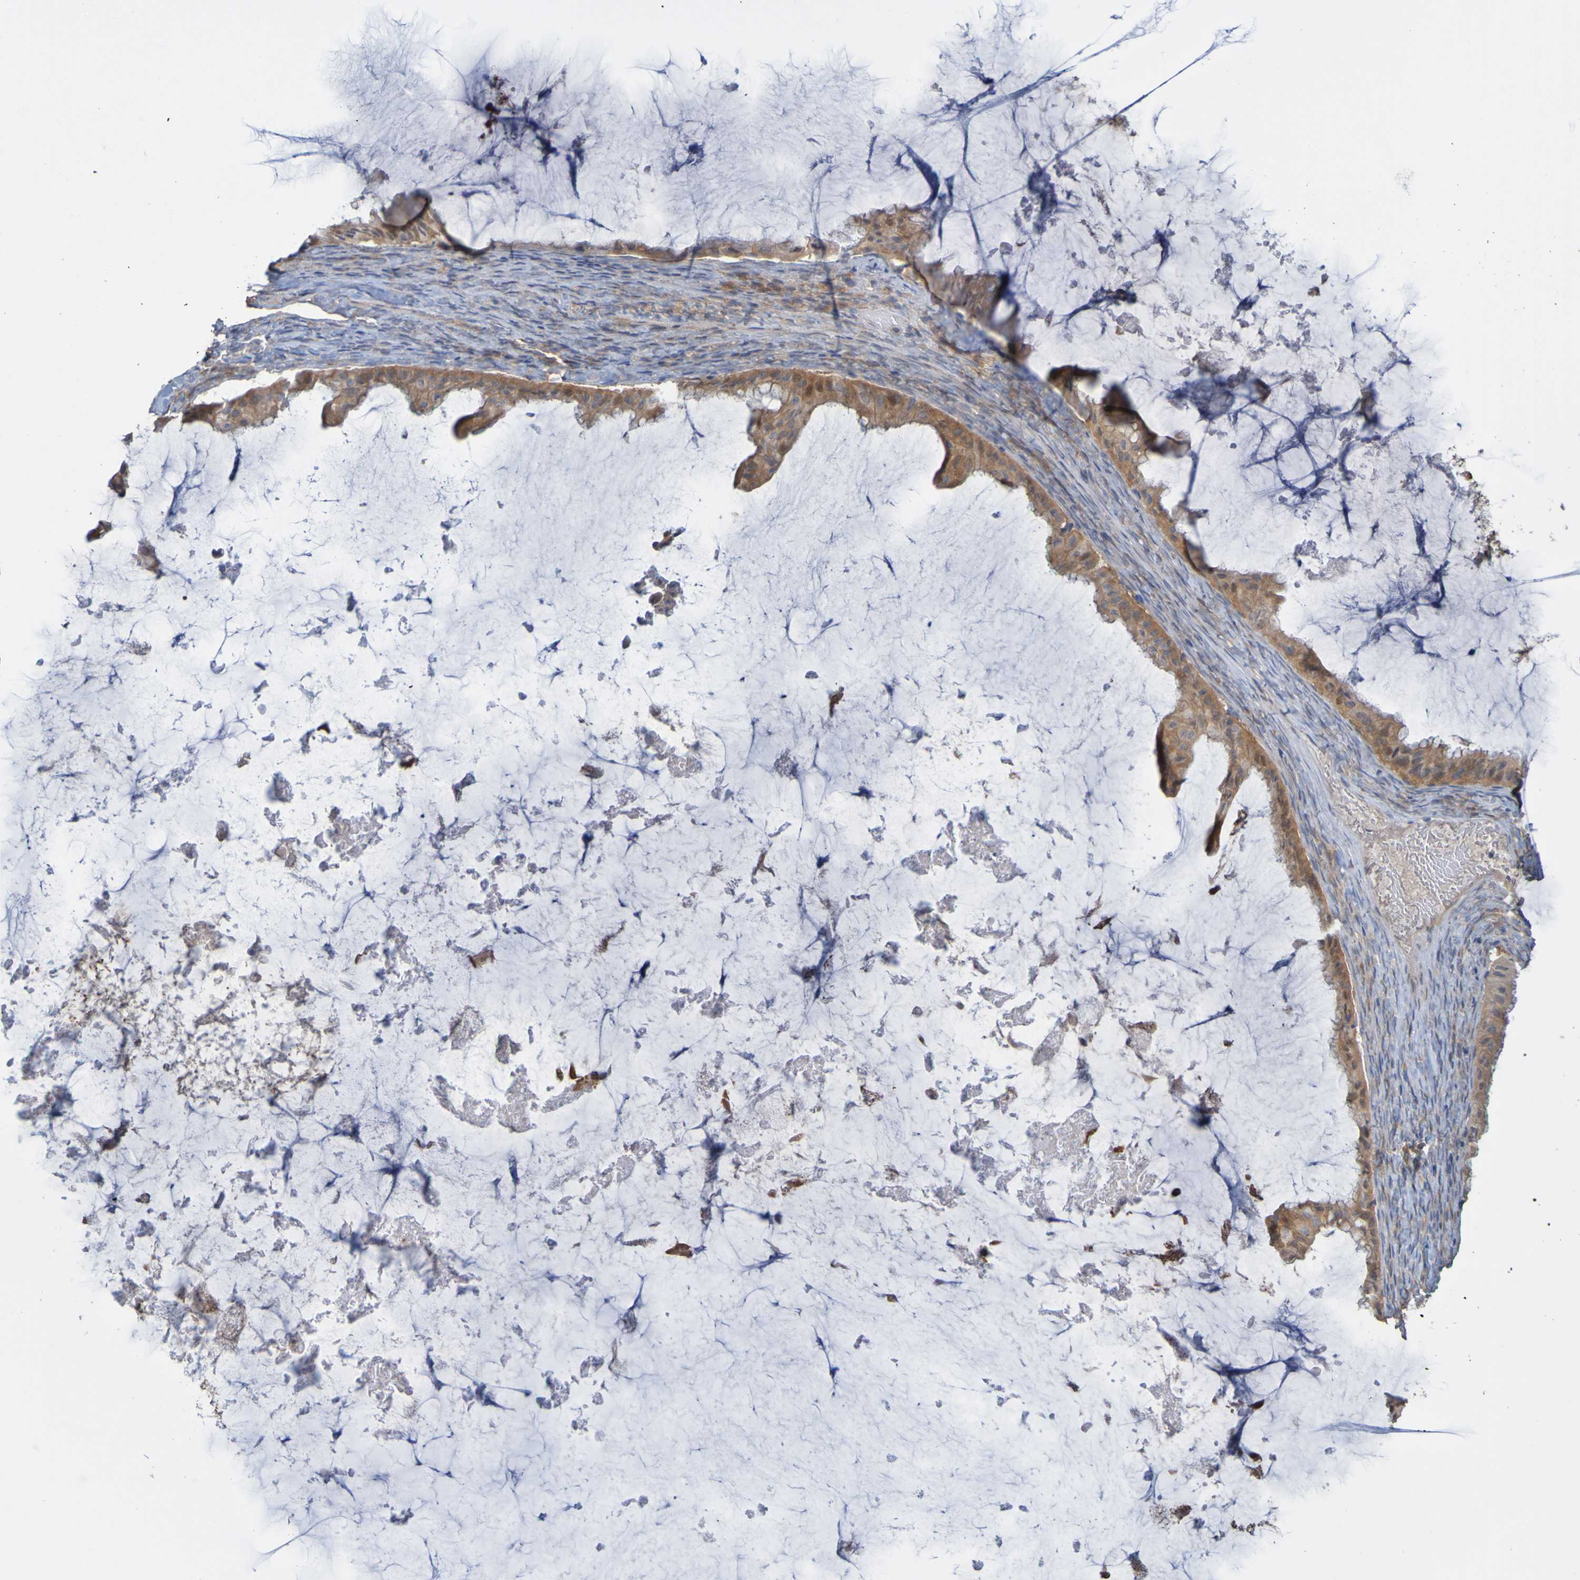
{"staining": {"intensity": "moderate", "quantity": ">75%", "location": "cytoplasmic/membranous"}, "tissue": "ovarian cancer", "cell_type": "Tumor cells", "image_type": "cancer", "snomed": [{"axis": "morphology", "description": "Cystadenocarcinoma, mucinous, NOS"}, {"axis": "topography", "description": "Ovary"}], "caption": "Immunohistochemistry of mucinous cystadenocarcinoma (ovarian) exhibits medium levels of moderate cytoplasmic/membranous positivity in about >75% of tumor cells.", "gene": "NAV2", "patient": {"sex": "female", "age": 61}}